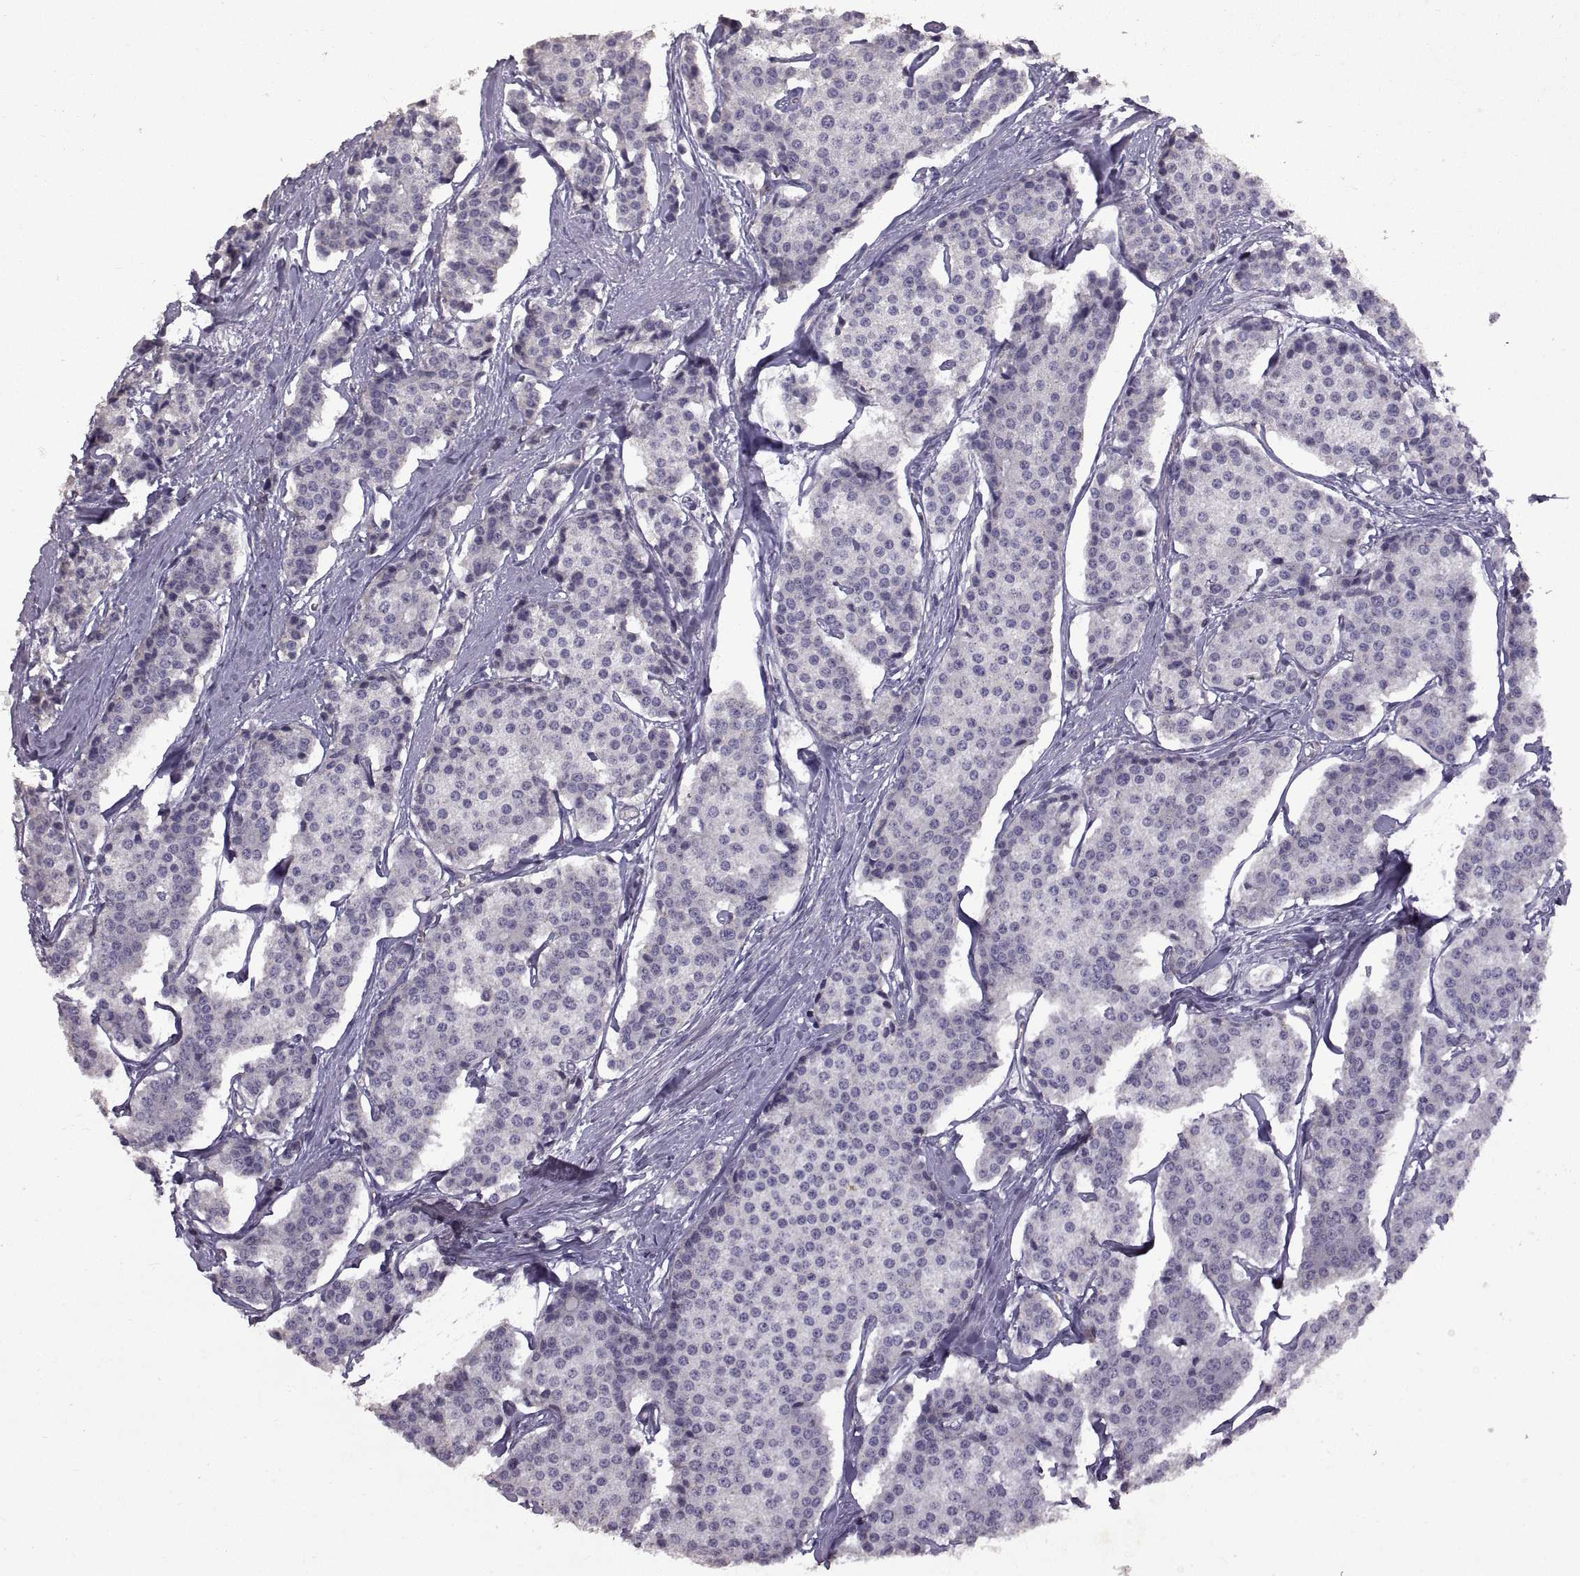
{"staining": {"intensity": "negative", "quantity": "none", "location": "none"}, "tissue": "carcinoid", "cell_type": "Tumor cells", "image_type": "cancer", "snomed": [{"axis": "morphology", "description": "Carcinoid, malignant, NOS"}, {"axis": "topography", "description": "Small intestine"}], "caption": "Tumor cells show no significant staining in carcinoid.", "gene": "DEFB136", "patient": {"sex": "female", "age": 65}}